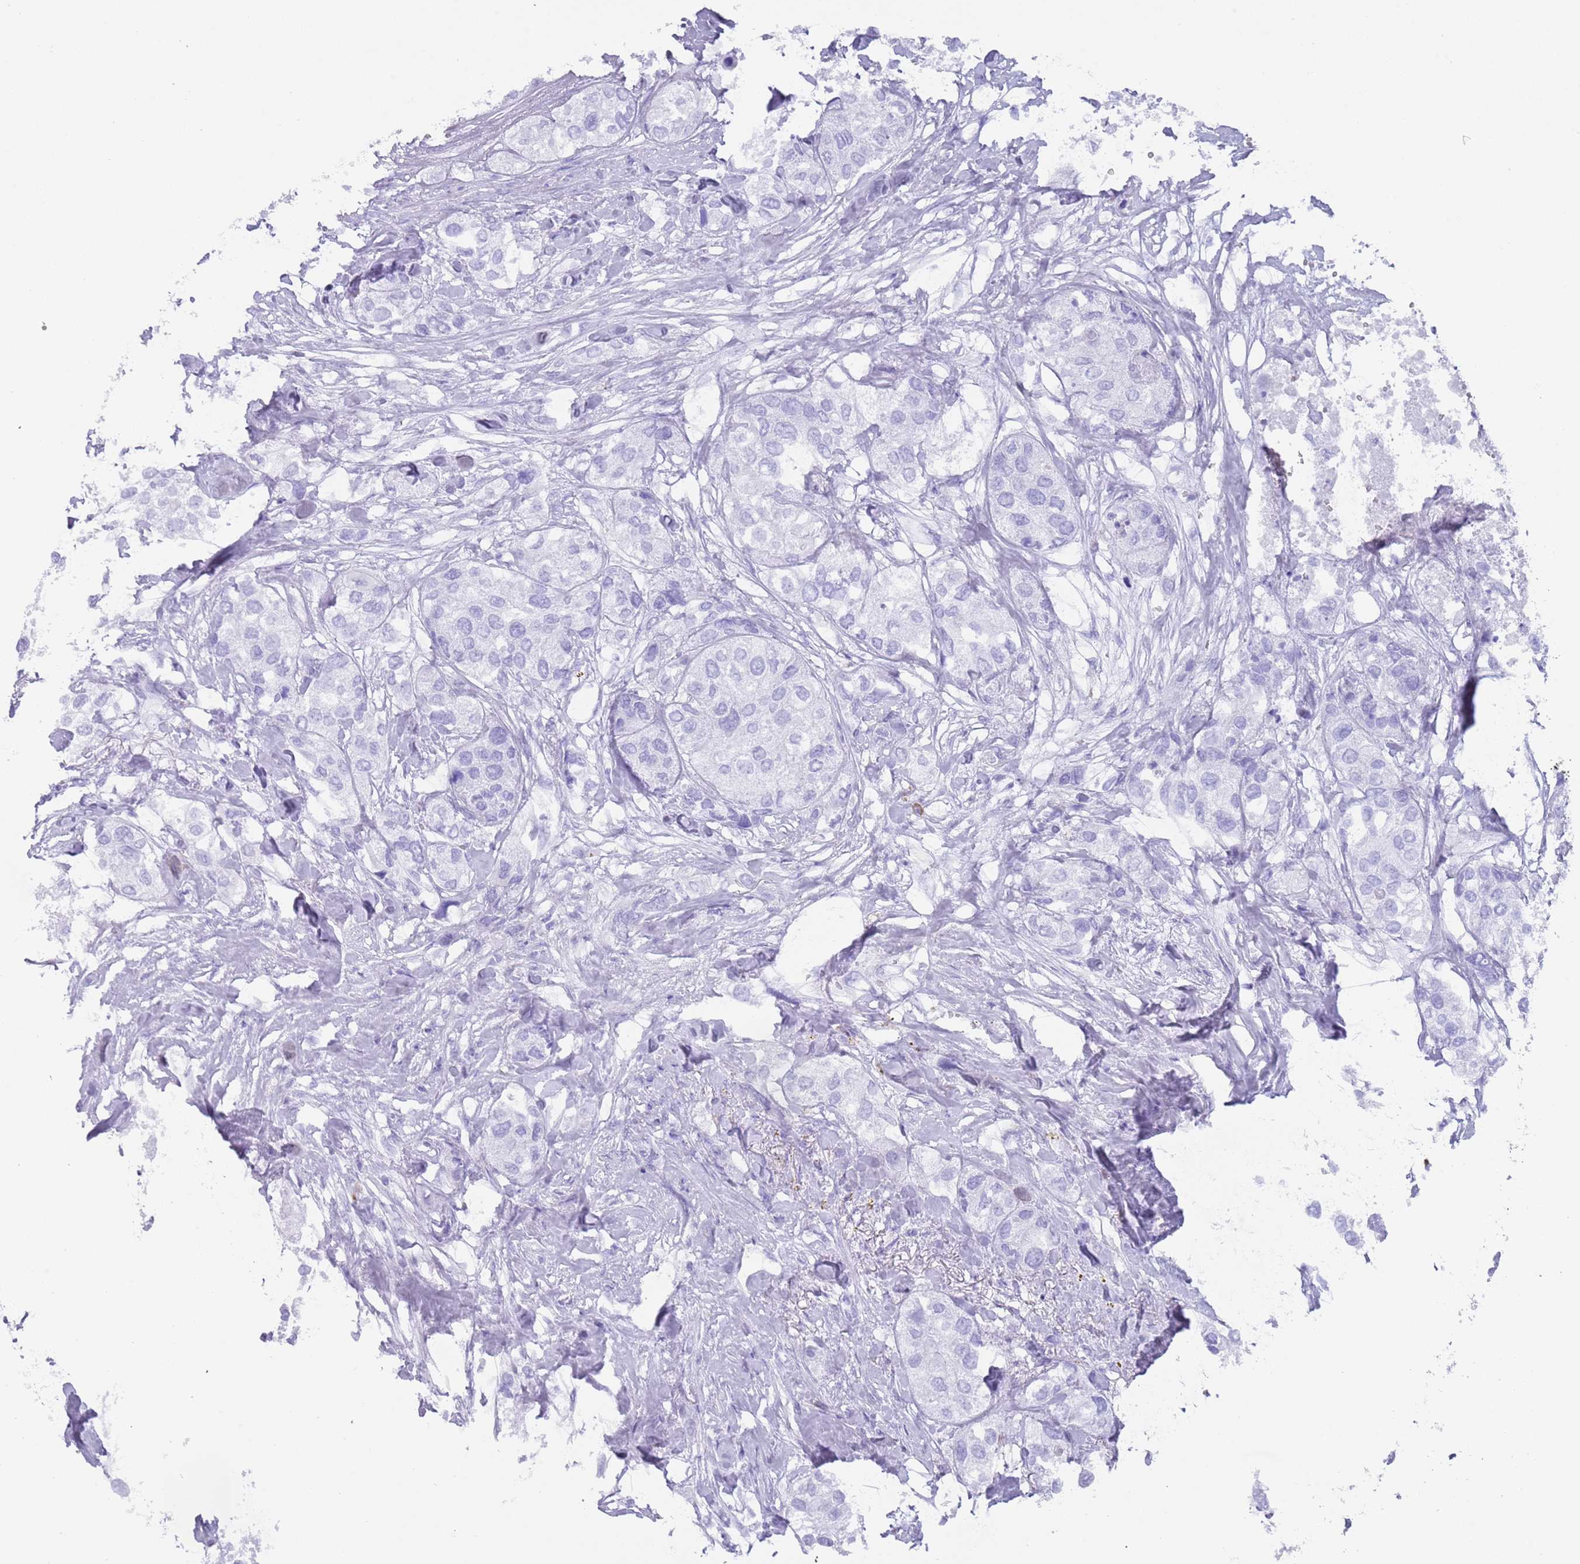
{"staining": {"intensity": "negative", "quantity": "none", "location": "none"}, "tissue": "urothelial cancer", "cell_type": "Tumor cells", "image_type": "cancer", "snomed": [{"axis": "morphology", "description": "Urothelial carcinoma, High grade"}, {"axis": "topography", "description": "Urinary bladder"}], "caption": "Micrograph shows no significant protein staining in tumor cells of high-grade urothelial carcinoma.", "gene": "MYADML2", "patient": {"sex": "male", "age": 64}}